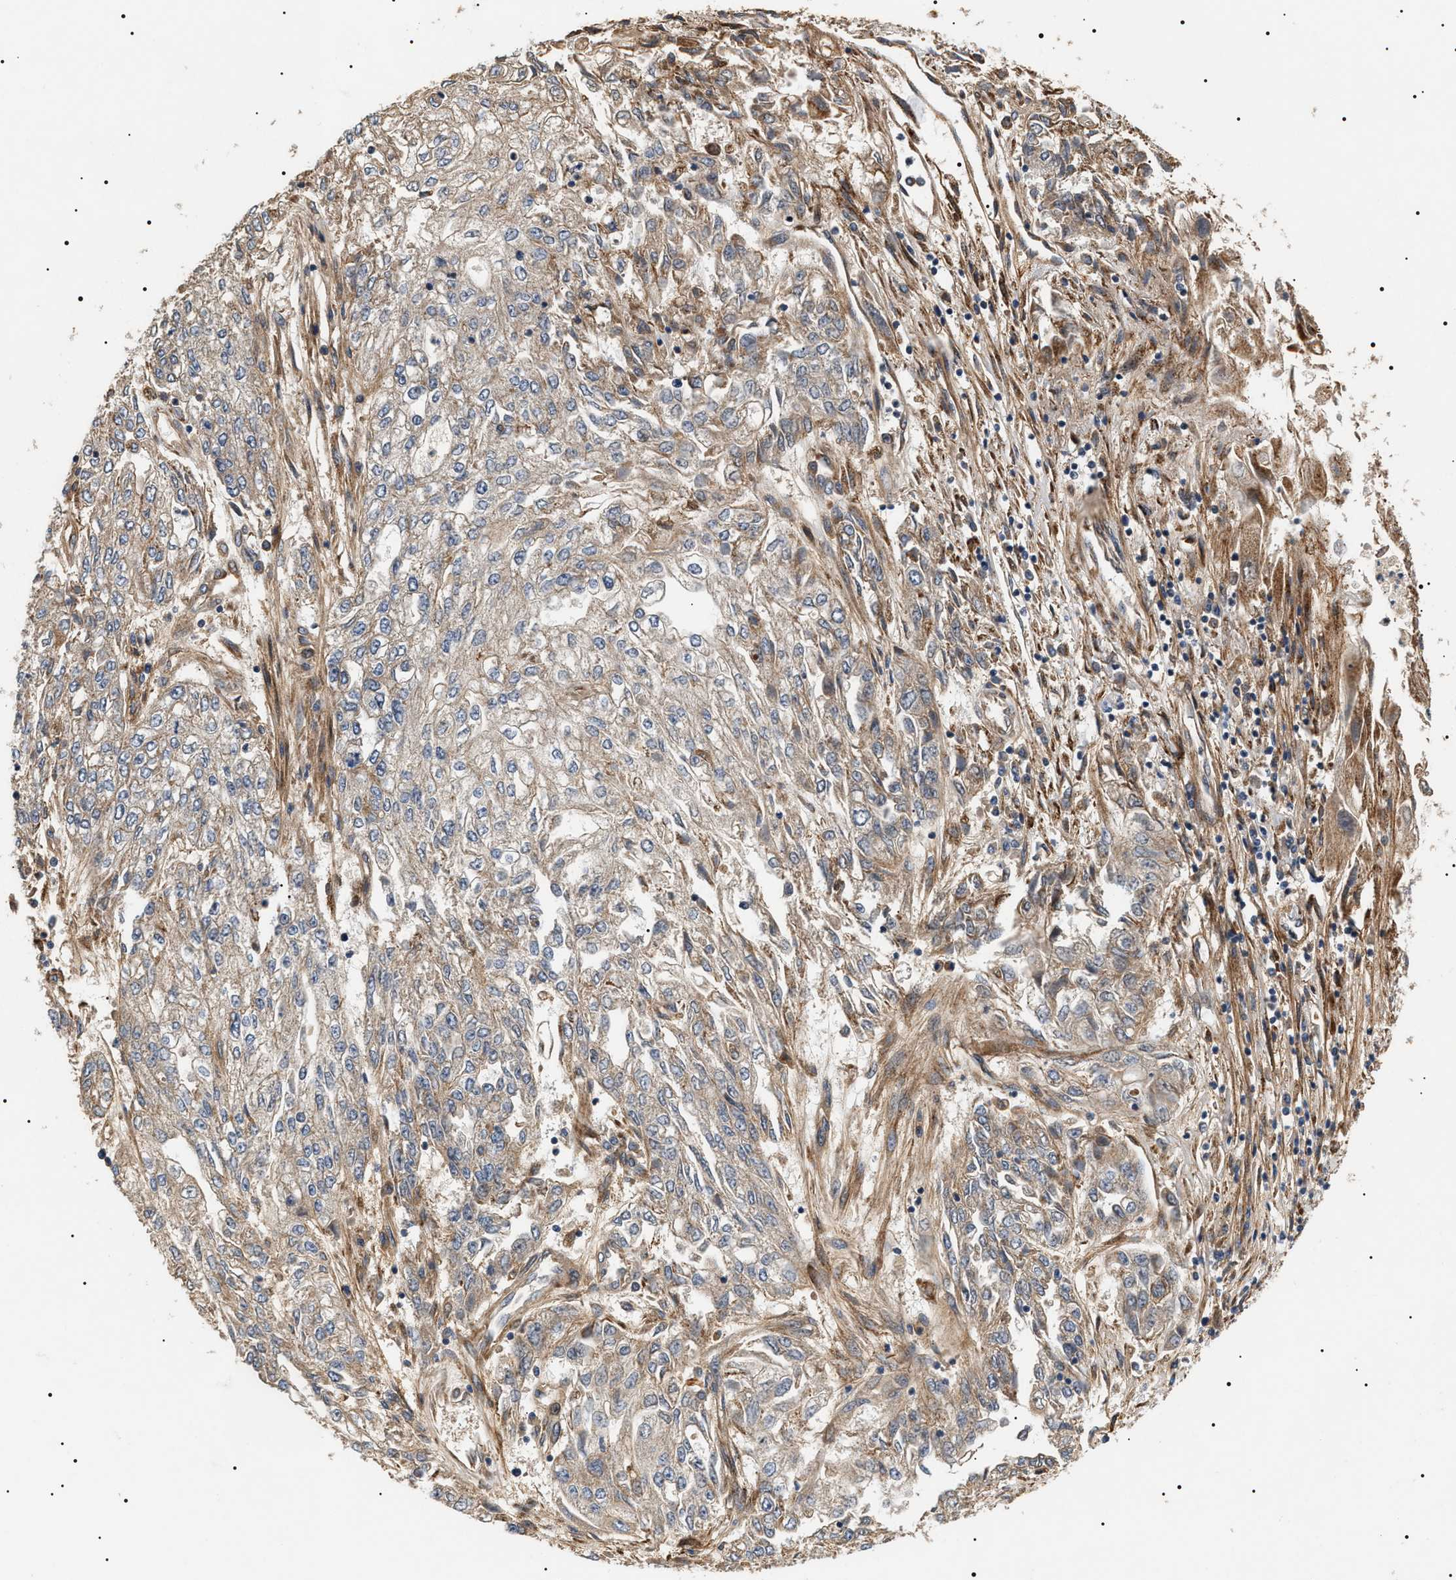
{"staining": {"intensity": "weak", "quantity": "<25%", "location": "cytoplasmic/membranous"}, "tissue": "endometrial cancer", "cell_type": "Tumor cells", "image_type": "cancer", "snomed": [{"axis": "morphology", "description": "Adenocarcinoma, NOS"}, {"axis": "topography", "description": "Endometrium"}], "caption": "This is an IHC histopathology image of human endometrial cancer. There is no positivity in tumor cells.", "gene": "ZBTB26", "patient": {"sex": "female", "age": 49}}